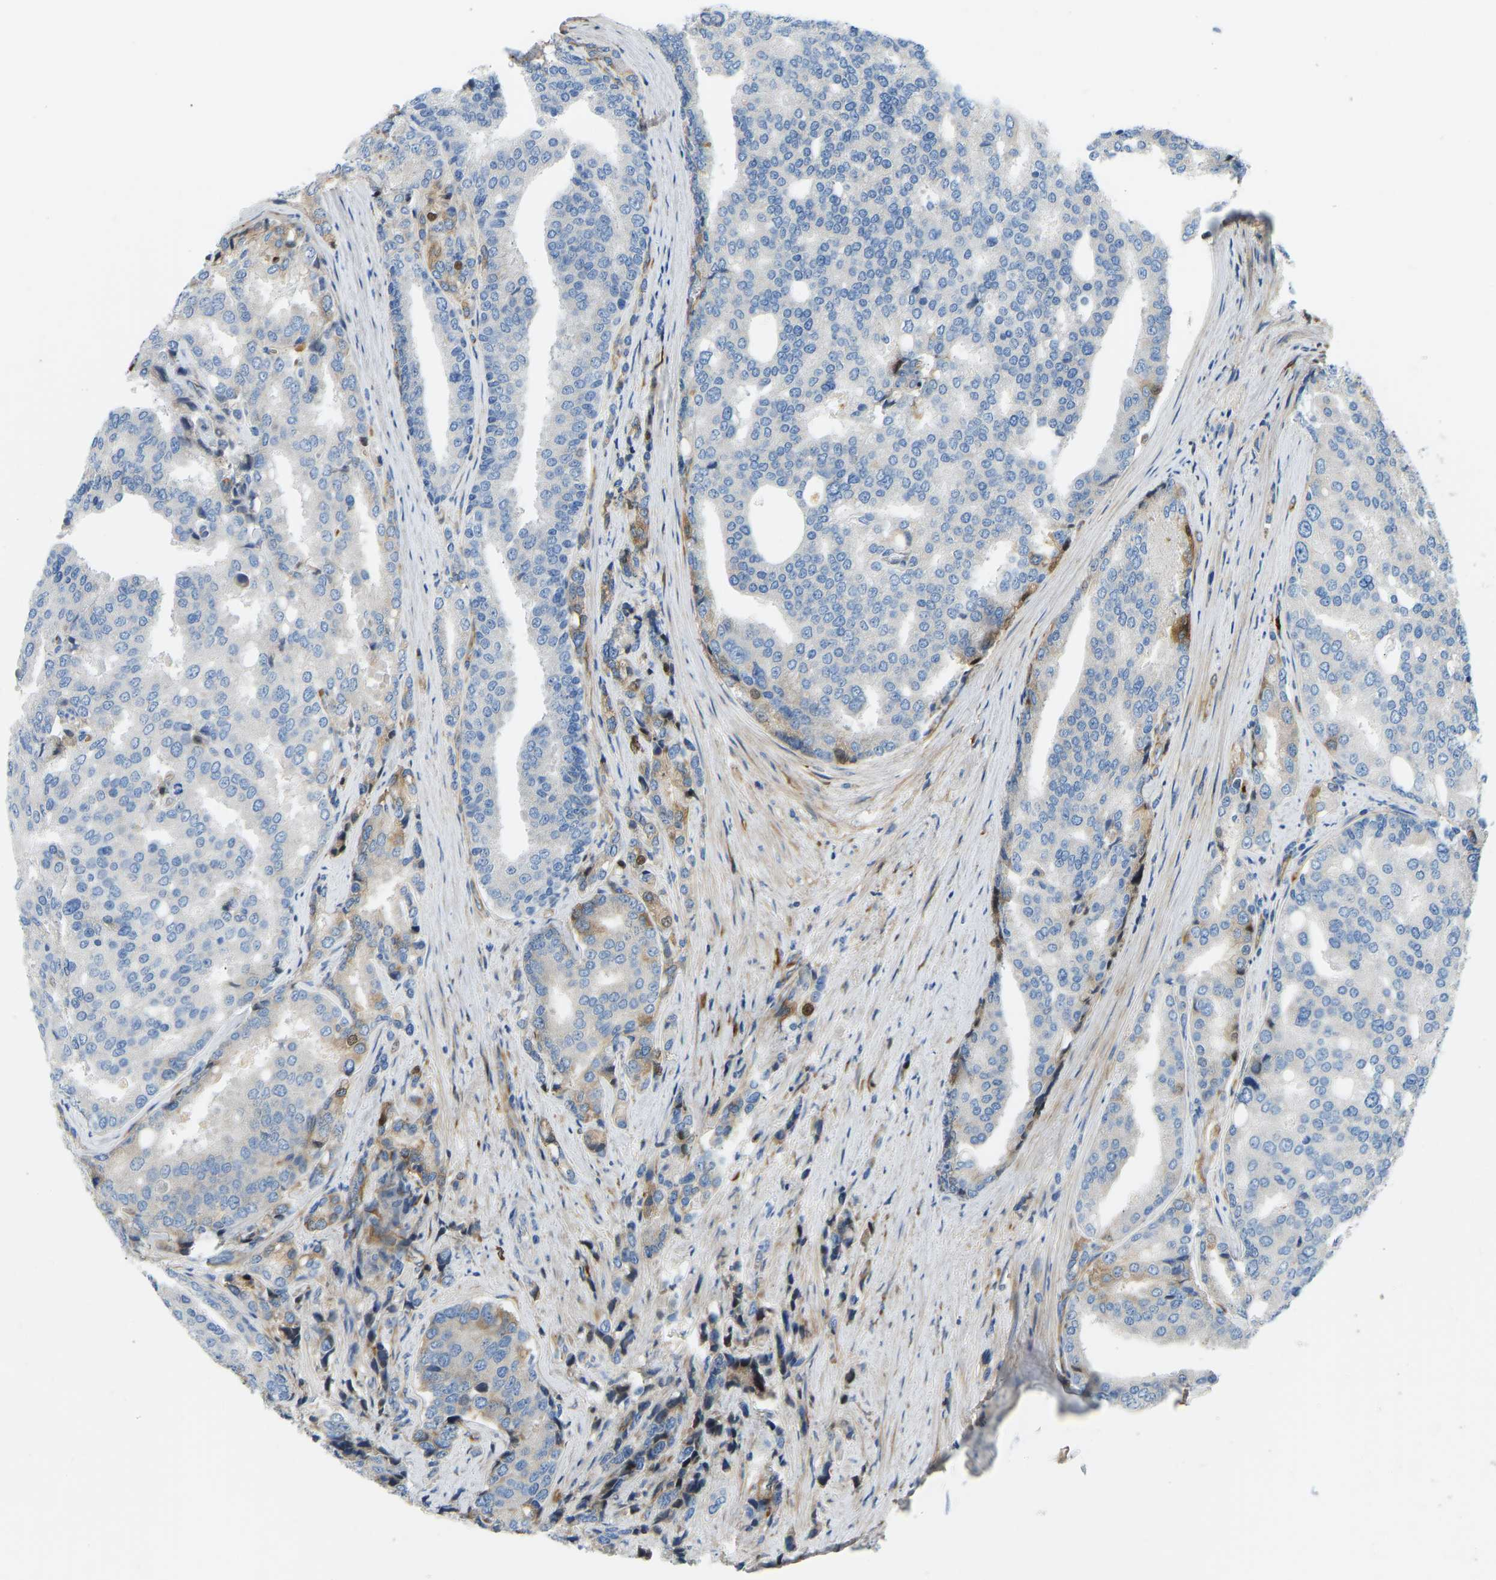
{"staining": {"intensity": "weak", "quantity": "<25%", "location": "cytoplasmic/membranous"}, "tissue": "prostate cancer", "cell_type": "Tumor cells", "image_type": "cancer", "snomed": [{"axis": "morphology", "description": "Adenocarcinoma, High grade"}, {"axis": "topography", "description": "Prostate"}], "caption": "This is an immunohistochemistry (IHC) photomicrograph of human prostate cancer (high-grade adenocarcinoma). There is no positivity in tumor cells.", "gene": "COL15A1", "patient": {"sex": "male", "age": 50}}